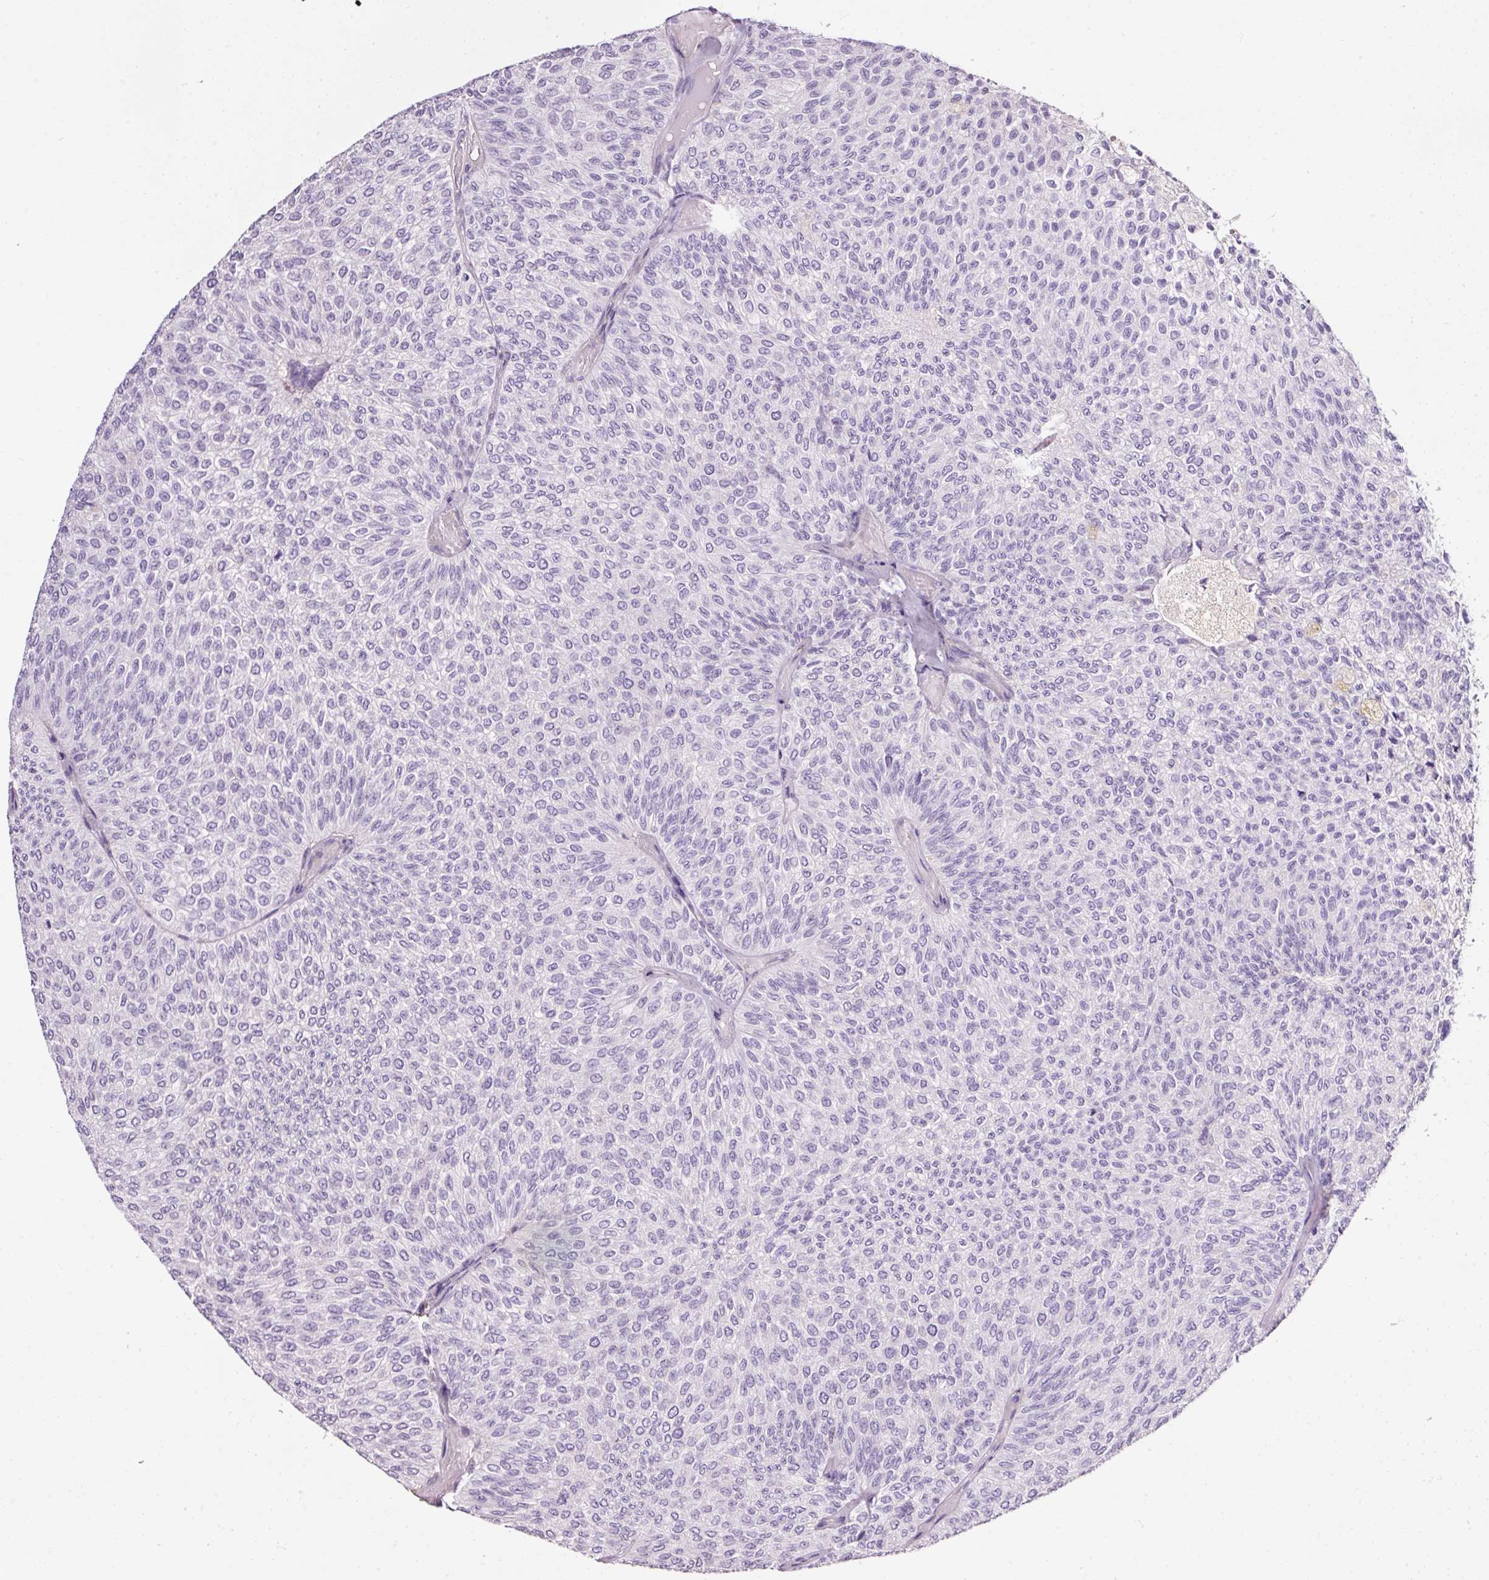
{"staining": {"intensity": "negative", "quantity": "none", "location": "none"}, "tissue": "urothelial cancer", "cell_type": "Tumor cells", "image_type": "cancer", "snomed": [{"axis": "morphology", "description": "Urothelial carcinoma, Low grade"}, {"axis": "topography", "description": "Urinary bladder"}], "caption": "Human urothelial carcinoma (low-grade) stained for a protein using immunohistochemistry (IHC) shows no expression in tumor cells.", "gene": "CYB561A3", "patient": {"sex": "male", "age": 78}}